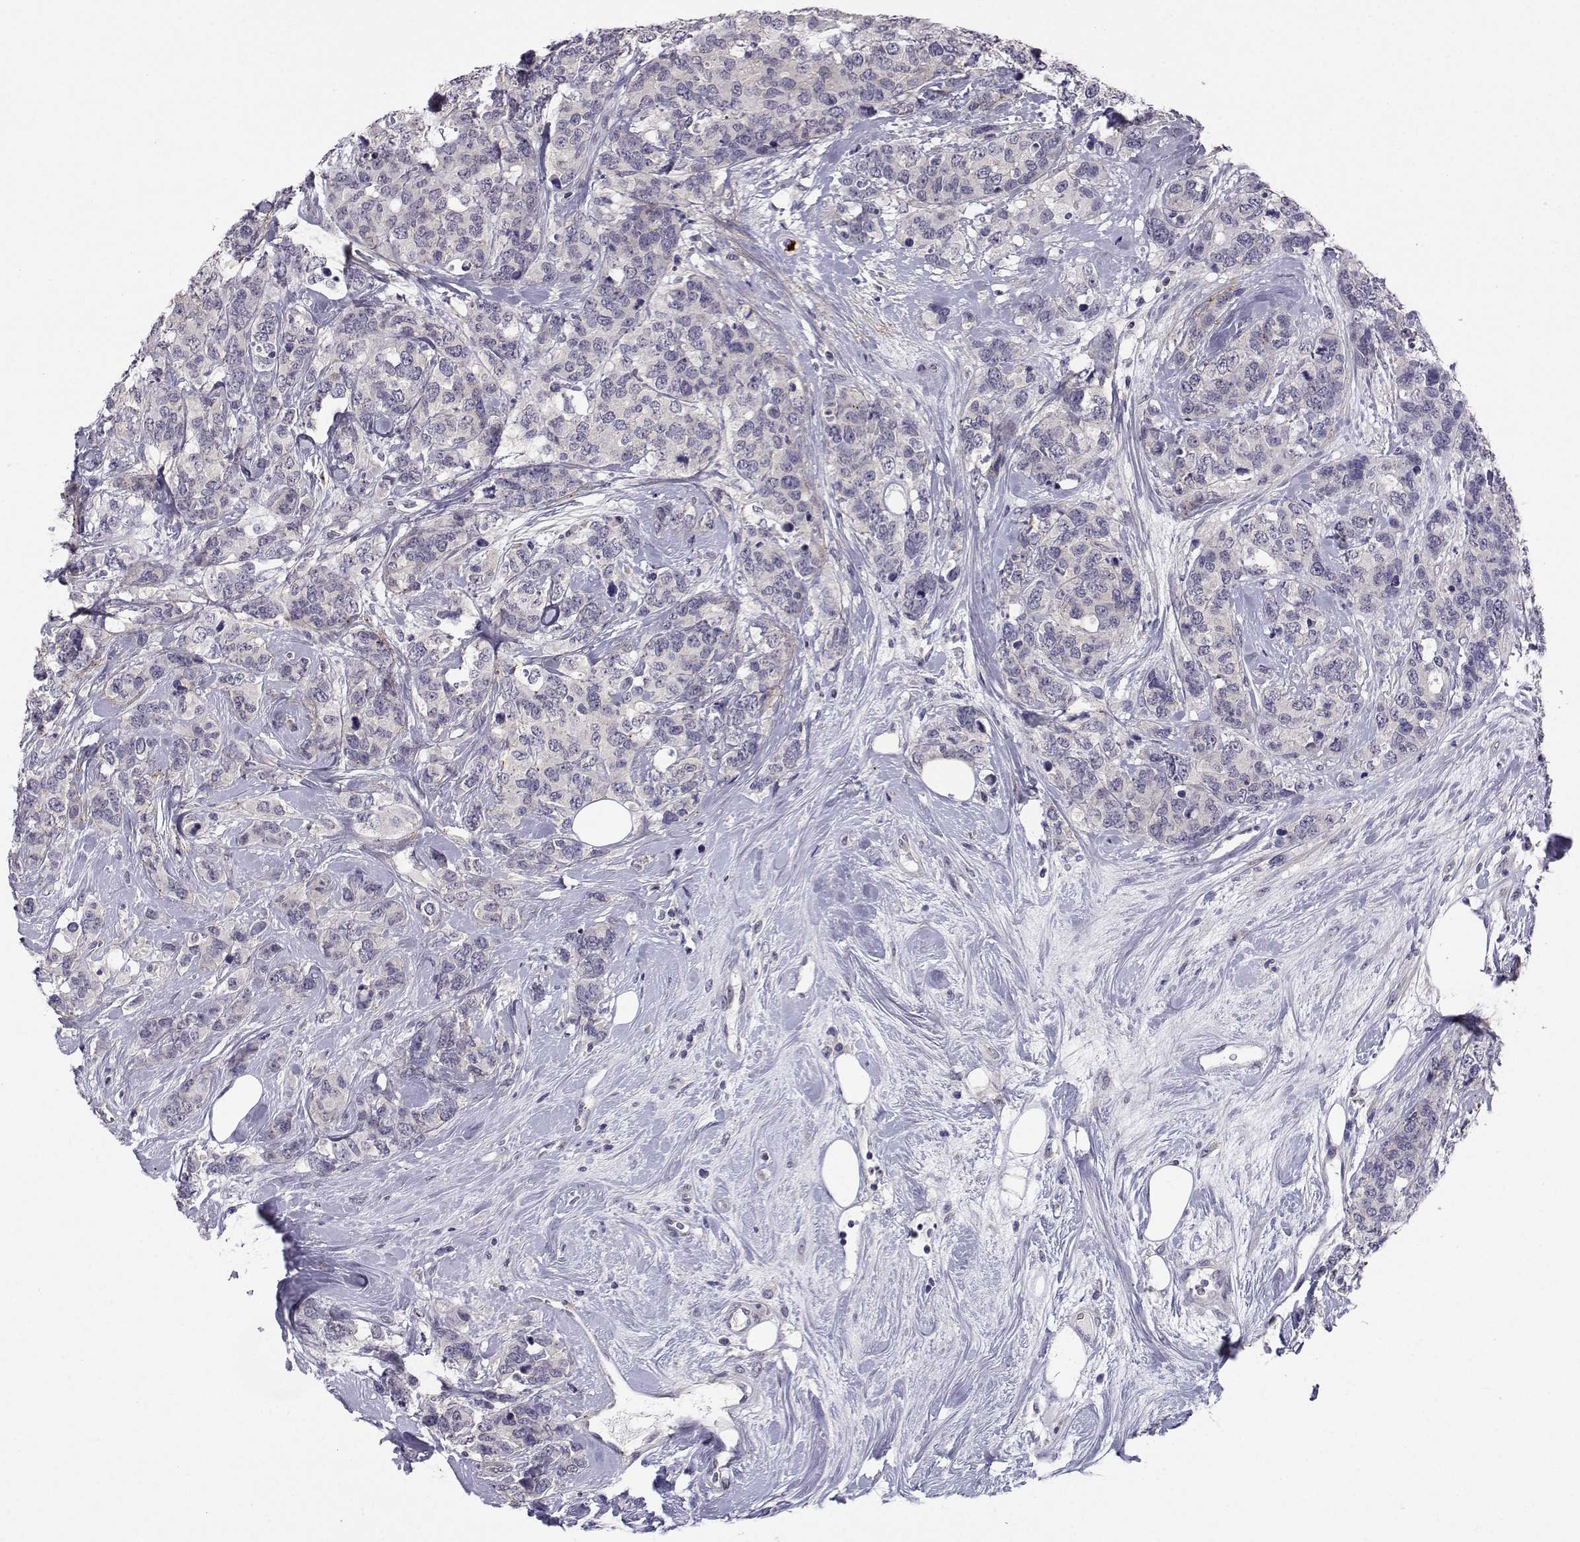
{"staining": {"intensity": "negative", "quantity": "none", "location": "none"}, "tissue": "breast cancer", "cell_type": "Tumor cells", "image_type": "cancer", "snomed": [{"axis": "morphology", "description": "Lobular carcinoma"}, {"axis": "topography", "description": "Breast"}], "caption": "This is an immunohistochemistry micrograph of breast cancer. There is no positivity in tumor cells.", "gene": "SLC6A3", "patient": {"sex": "female", "age": 59}}